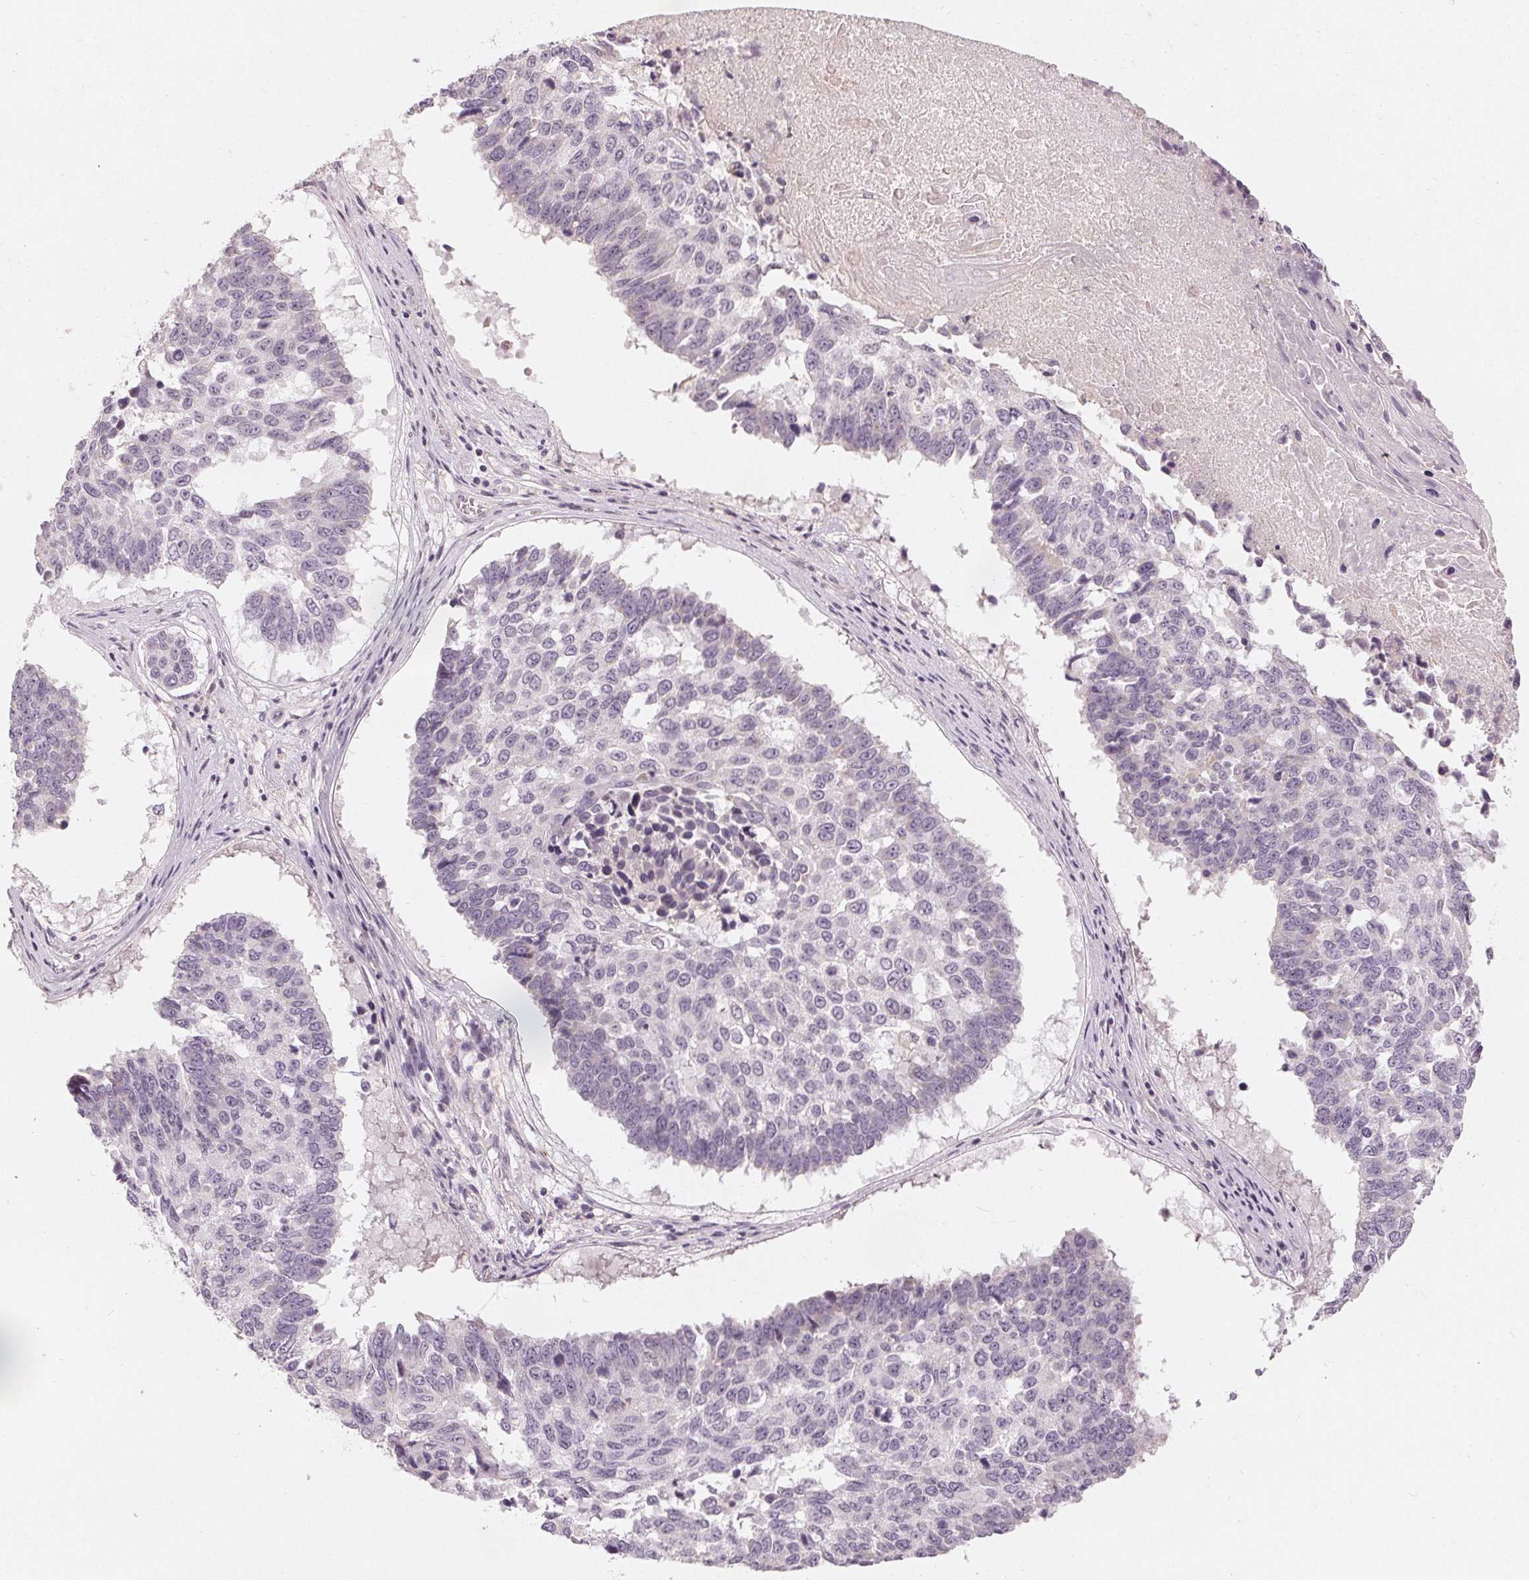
{"staining": {"intensity": "negative", "quantity": "none", "location": "none"}, "tissue": "lung cancer", "cell_type": "Tumor cells", "image_type": "cancer", "snomed": [{"axis": "morphology", "description": "Squamous cell carcinoma, NOS"}, {"axis": "topography", "description": "Lung"}], "caption": "A high-resolution micrograph shows immunohistochemistry staining of squamous cell carcinoma (lung), which demonstrates no significant positivity in tumor cells.", "gene": "TRIM60", "patient": {"sex": "male", "age": 73}}